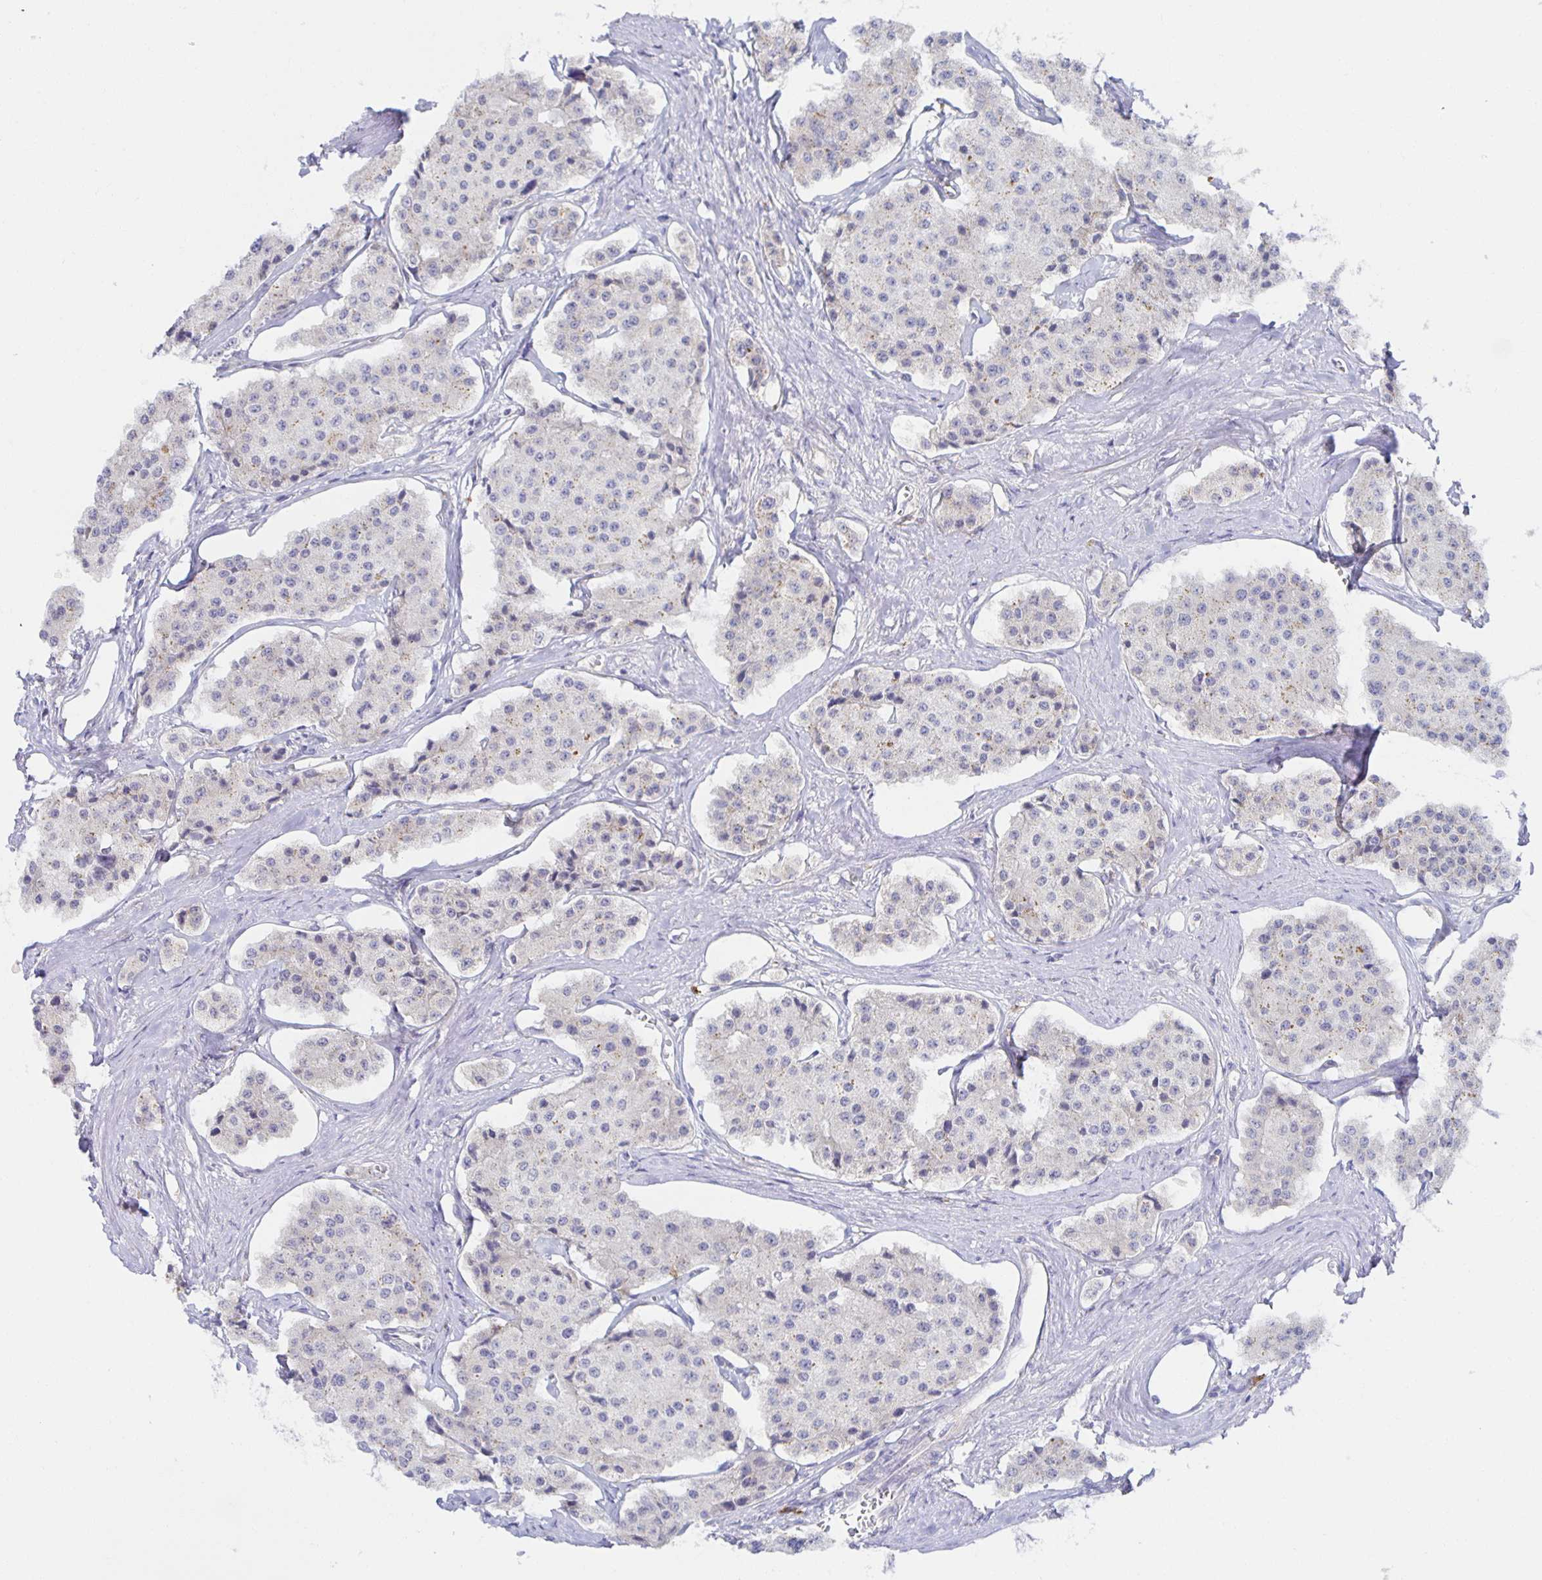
{"staining": {"intensity": "negative", "quantity": "none", "location": "none"}, "tissue": "carcinoid", "cell_type": "Tumor cells", "image_type": "cancer", "snomed": [{"axis": "morphology", "description": "Carcinoid, malignant, NOS"}, {"axis": "topography", "description": "Small intestine"}], "caption": "DAB immunohistochemical staining of human malignant carcinoid reveals no significant expression in tumor cells. (Stains: DAB IHC with hematoxylin counter stain, Microscopy: brightfield microscopy at high magnification).", "gene": "BAD", "patient": {"sex": "female", "age": 65}}